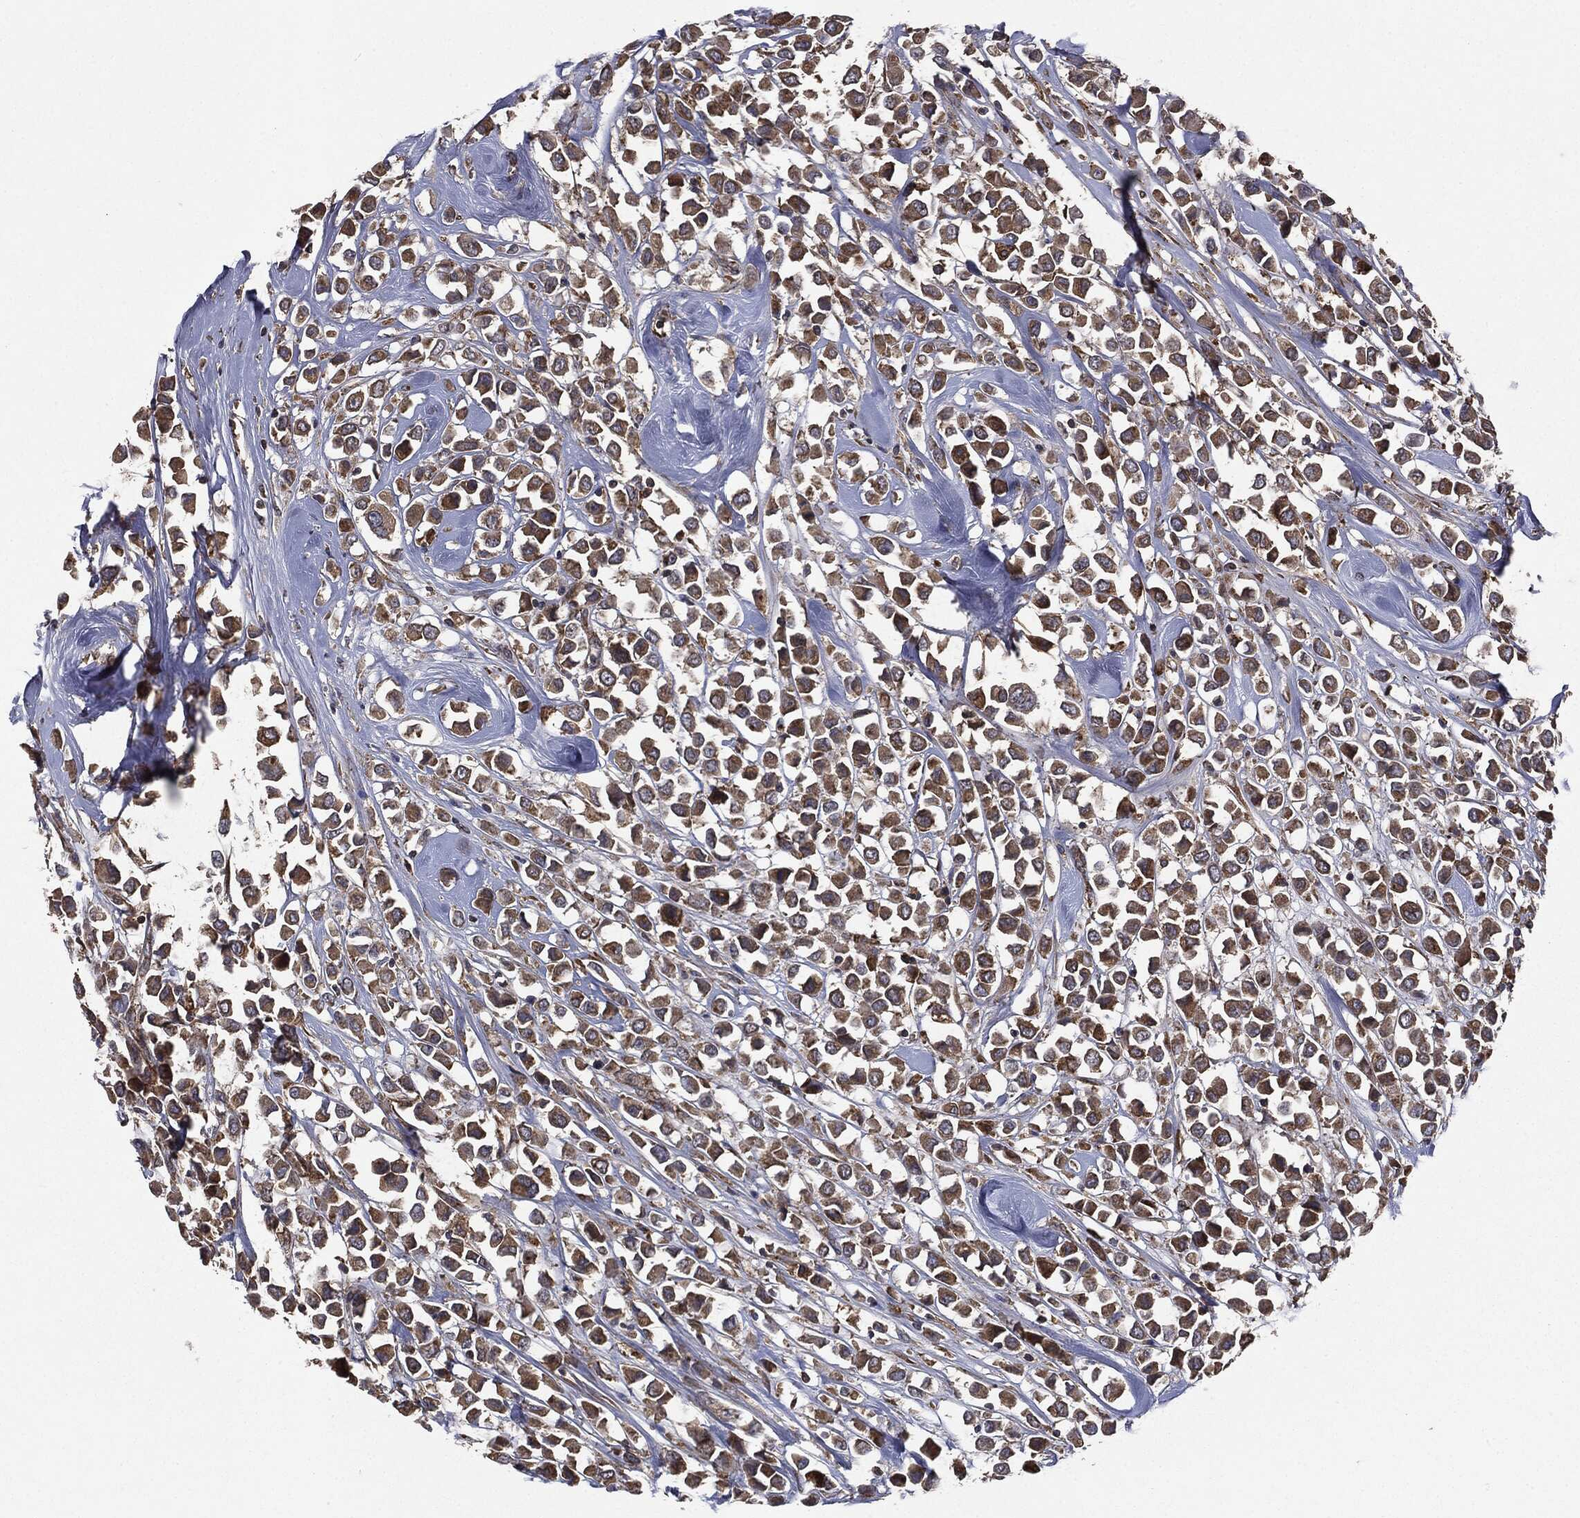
{"staining": {"intensity": "moderate", "quantity": ">75%", "location": "cytoplasmic/membranous"}, "tissue": "breast cancer", "cell_type": "Tumor cells", "image_type": "cancer", "snomed": [{"axis": "morphology", "description": "Duct carcinoma"}, {"axis": "topography", "description": "Breast"}], "caption": "Immunohistochemical staining of breast cancer shows moderate cytoplasmic/membranous protein expression in approximately >75% of tumor cells.", "gene": "PLOD3", "patient": {"sex": "female", "age": 61}}